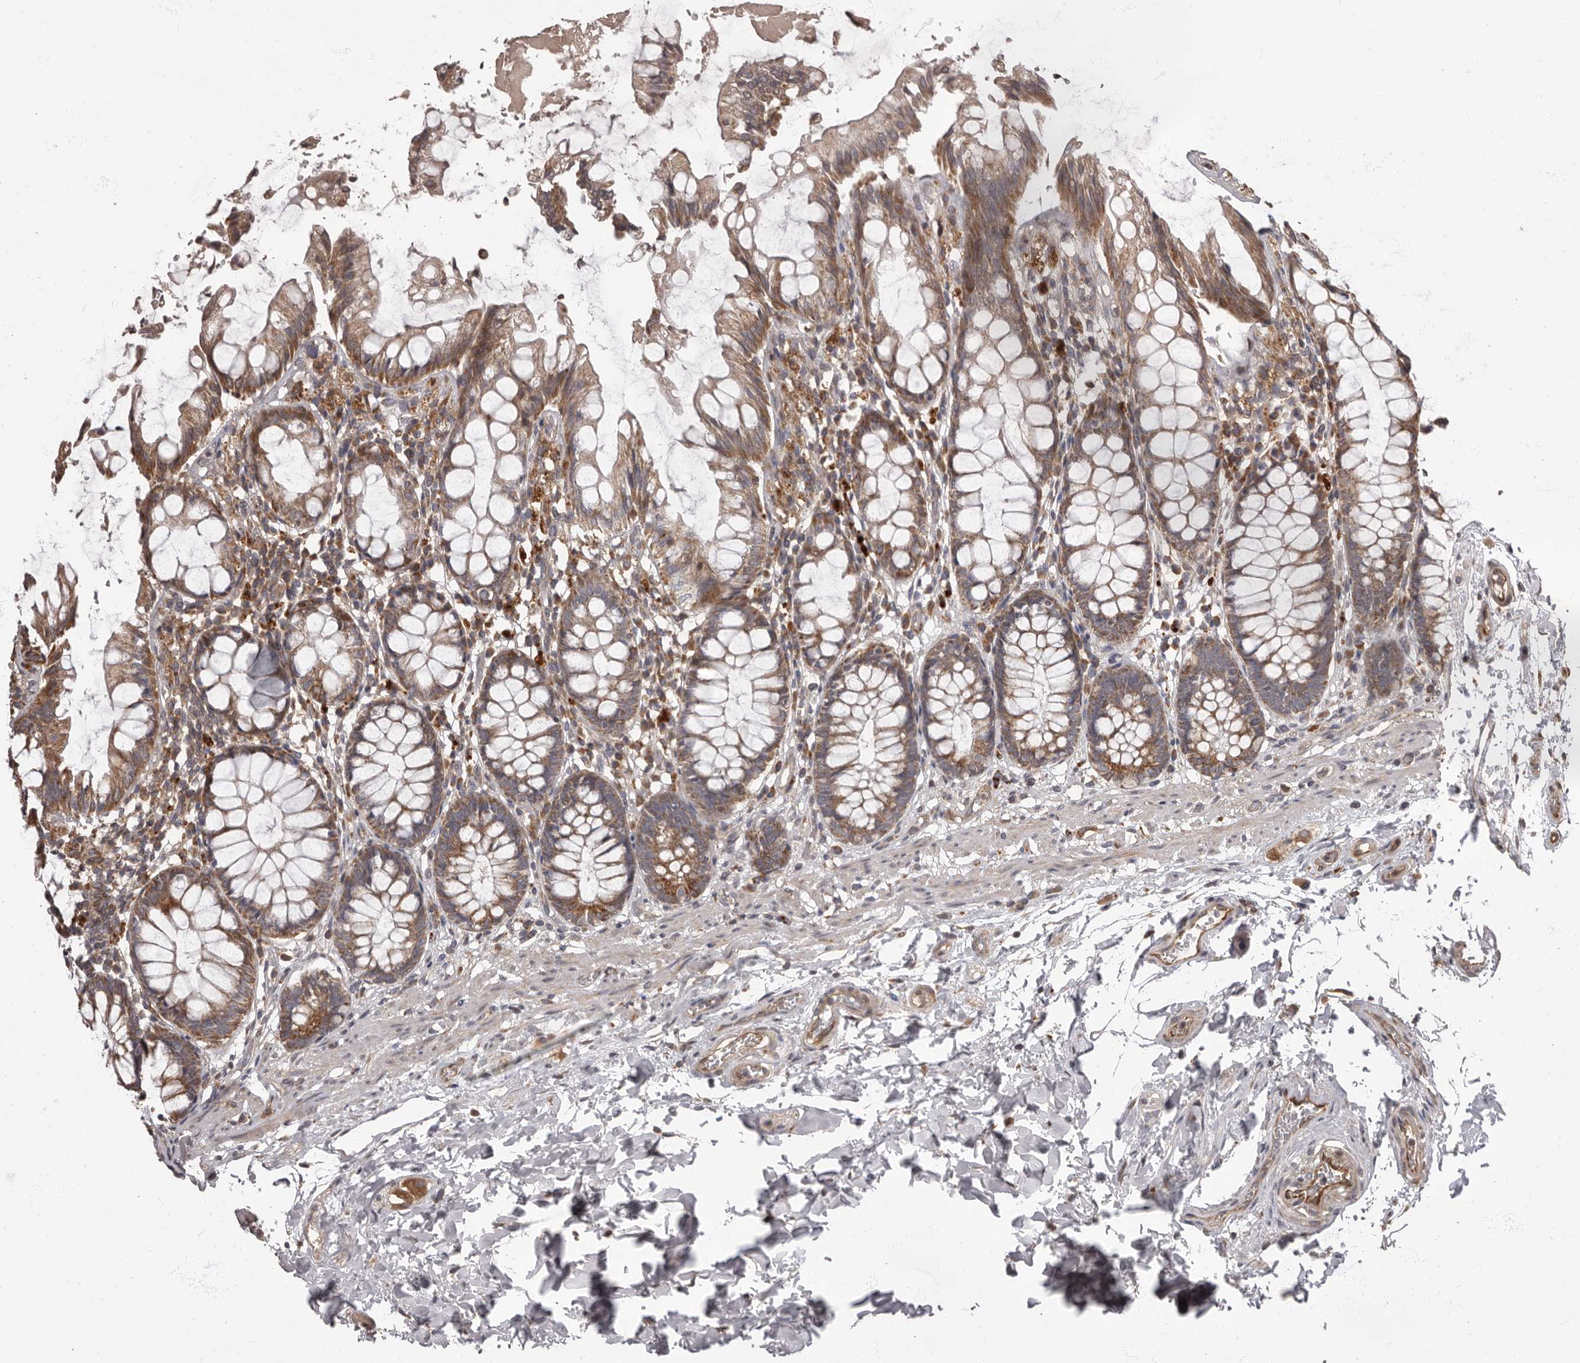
{"staining": {"intensity": "moderate", "quantity": ">75%", "location": "cytoplasmic/membranous"}, "tissue": "rectum", "cell_type": "Glandular cells", "image_type": "normal", "snomed": [{"axis": "morphology", "description": "Normal tissue, NOS"}, {"axis": "topography", "description": "Rectum"}], "caption": "Approximately >75% of glandular cells in normal human rectum display moderate cytoplasmic/membranous protein staining as visualized by brown immunohistochemical staining.", "gene": "ADCY2", "patient": {"sex": "male", "age": 64}}